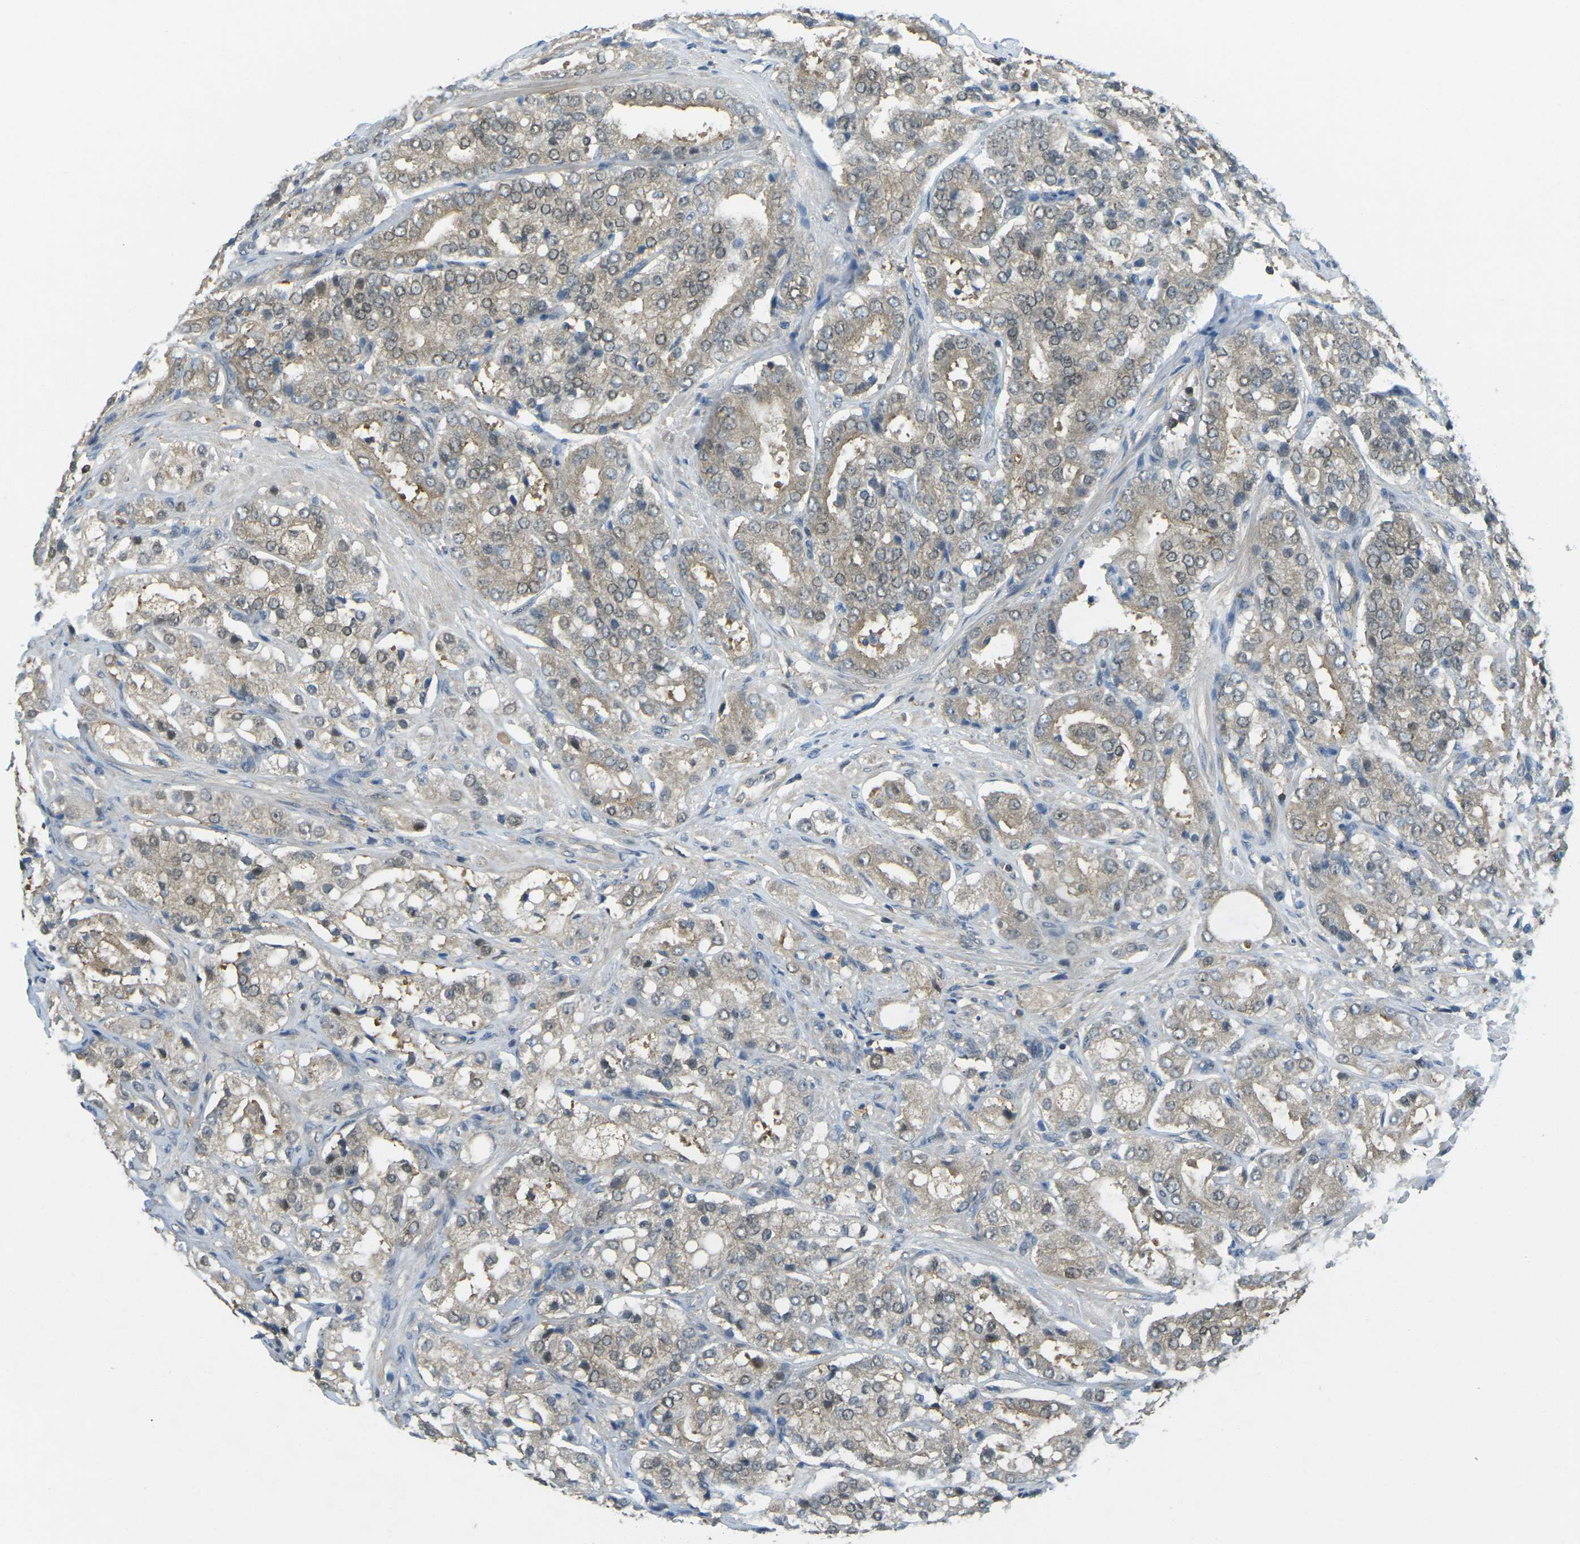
{"staining": {"intensity": "moderate", "quantity": ">75%", "location": "cytoplasmic/membranous"}, "tissue": "prostate cancer", "cell_type": "Tumor cells", "image_type": "cancer", "snomed": [{"axis": "morphology", "description": "Adenocarcinoma, High grade"}, {"axis": "topography", "description": "Prostate"}], "caption": "Brown immunohistochemical staining in adenocarcinoma (high-grade) (prostate) reveals moderate cytoplasmic/membranous positivity in approximately >75% of tumor cells.", "gene": "PIEZO2", "patient": {"sex": "male", "age": 65}}